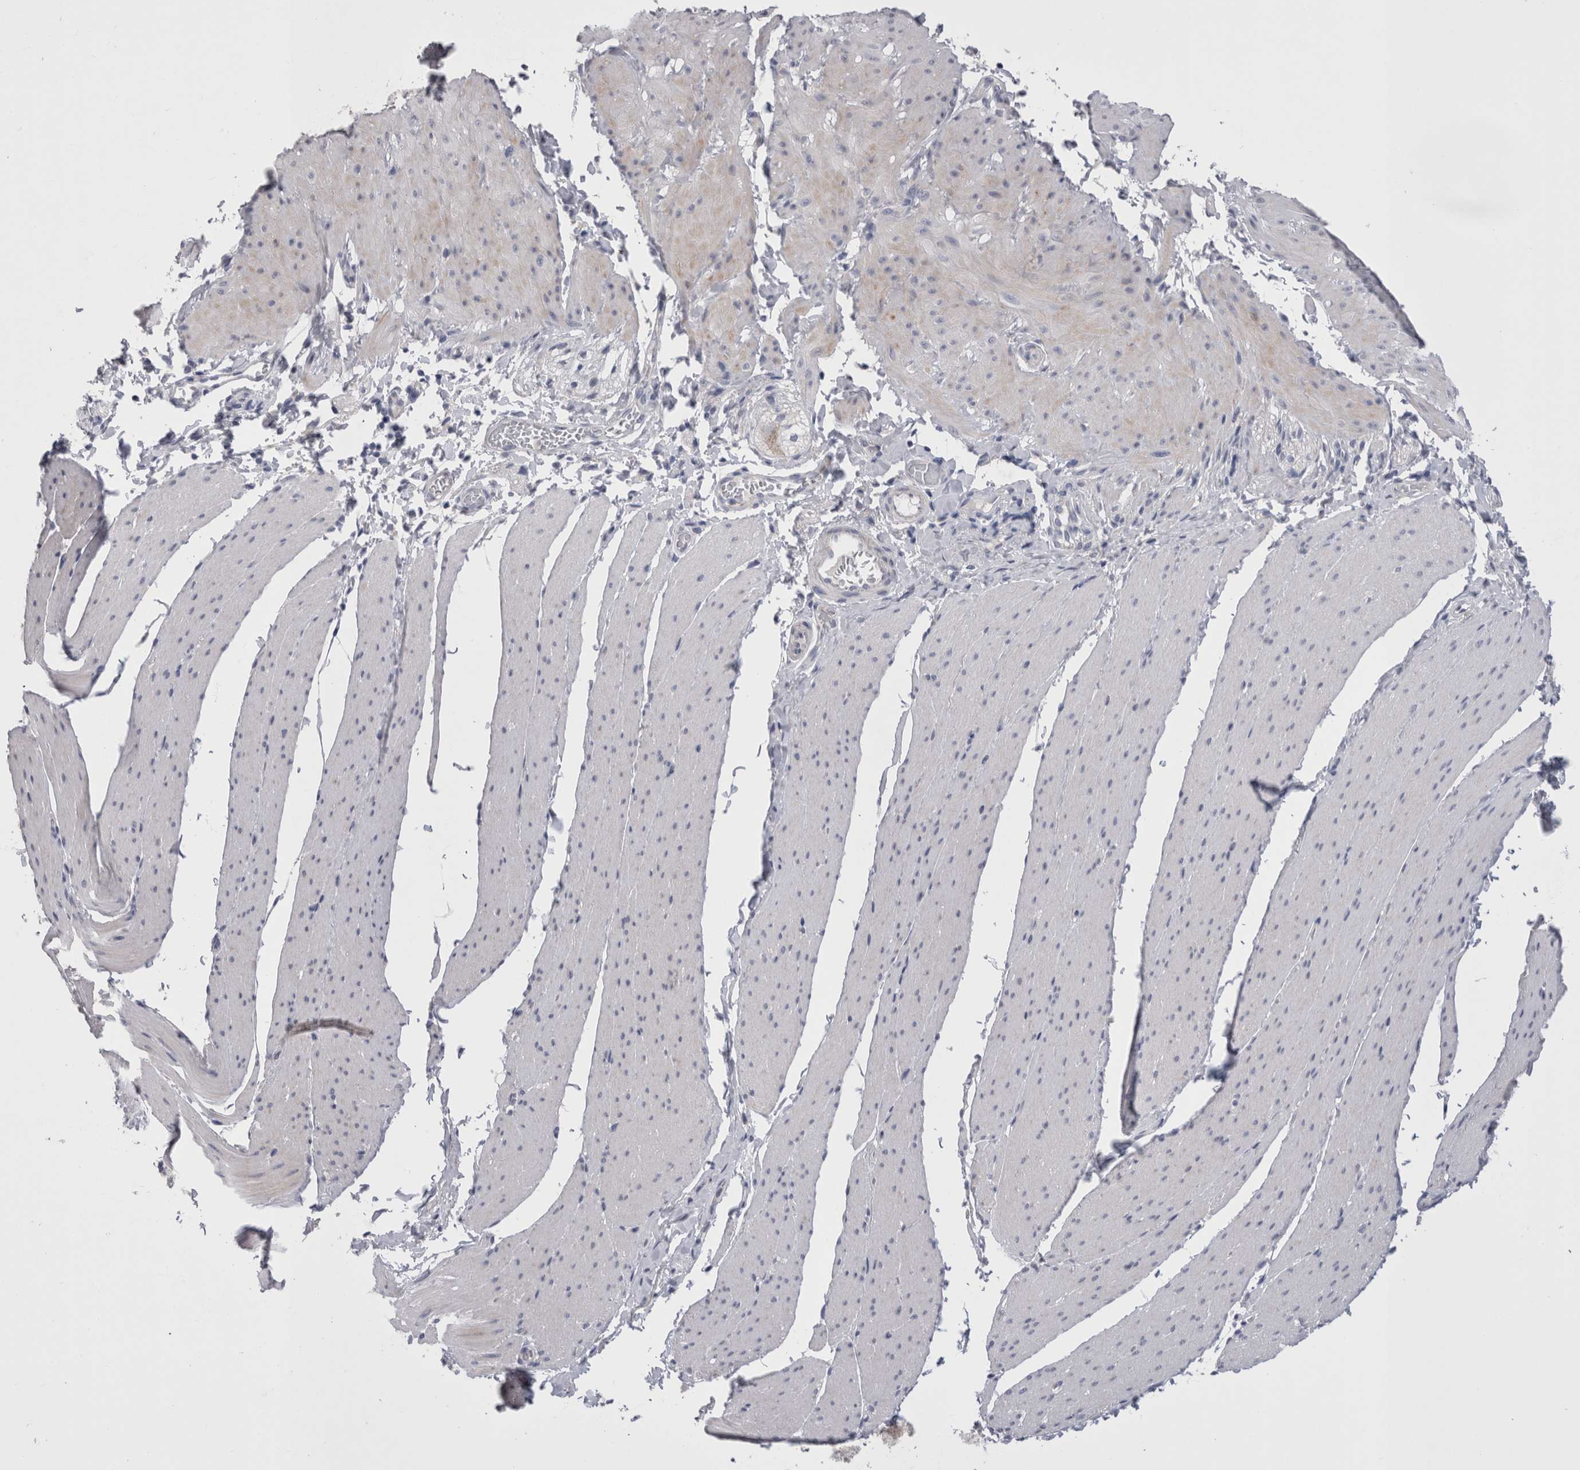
{"staining": {"intensity": "negative", "quantity": "none", "location": "none"}, "tissue": "smooth muscle", "cell_type": "Smooth muscle cells", "image_type": "normal", "snomed": [{"axis": "morphology", "description": "Normal tissue, NOS"}, {"axis": "topography", "description": "Smooth muscle"}, {"axis": "topography", "description": "Small intestine"}], "caption": "Immunohistochemistry of normal human smooth muscle exhibits no positivity in smooth muscle cells. Brightfield microscopy of immunohistochemistry (IHC) stained with DAB (3,3'-diaminobenzidine) (brown) and hematoxylin (blue), captured at high magnification.", "gene": "PWP2", "patient": {"sex": "female", "age": 84}}